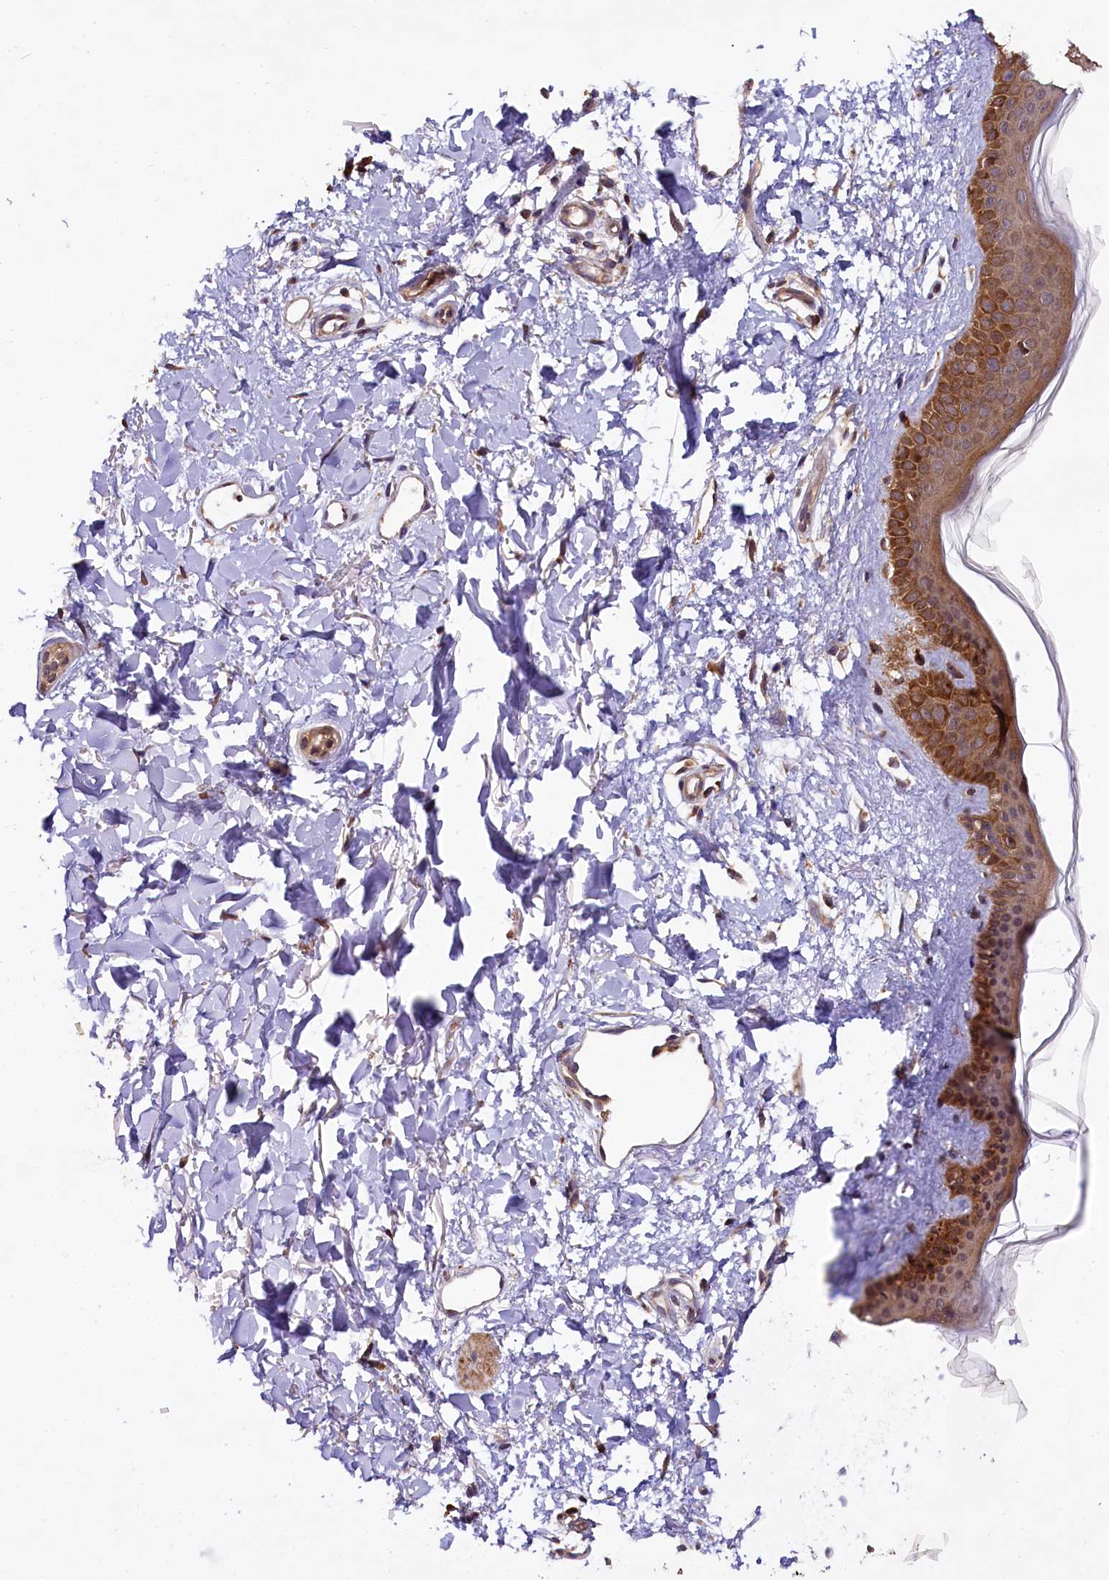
{"staining": {"intensity": "moderate", "quantity": ">75%", "location": "cytoplasmic/membranous"}, "tissue": "skin", "cell_type": "Fibroblasts", "image_type": "normal", "snomed": [{"axis": "morphology", "description": "Normal tissue, NOS"}, {"axis": "topography", "description": "Skin"}], "caption": "Skin was stained to show a protein in brown. There is medium levels of moderate cytoplasmic/membranous staining in approximately >75% of fibroblasts. (Stains: DAB (3,3'-diaminobenzidine) in brown, nuclei in blue, Microscopy: brightfield microscopy at high magnification).", "gene": "DOHH", "patient": {"sex": "female", "age": 58}}